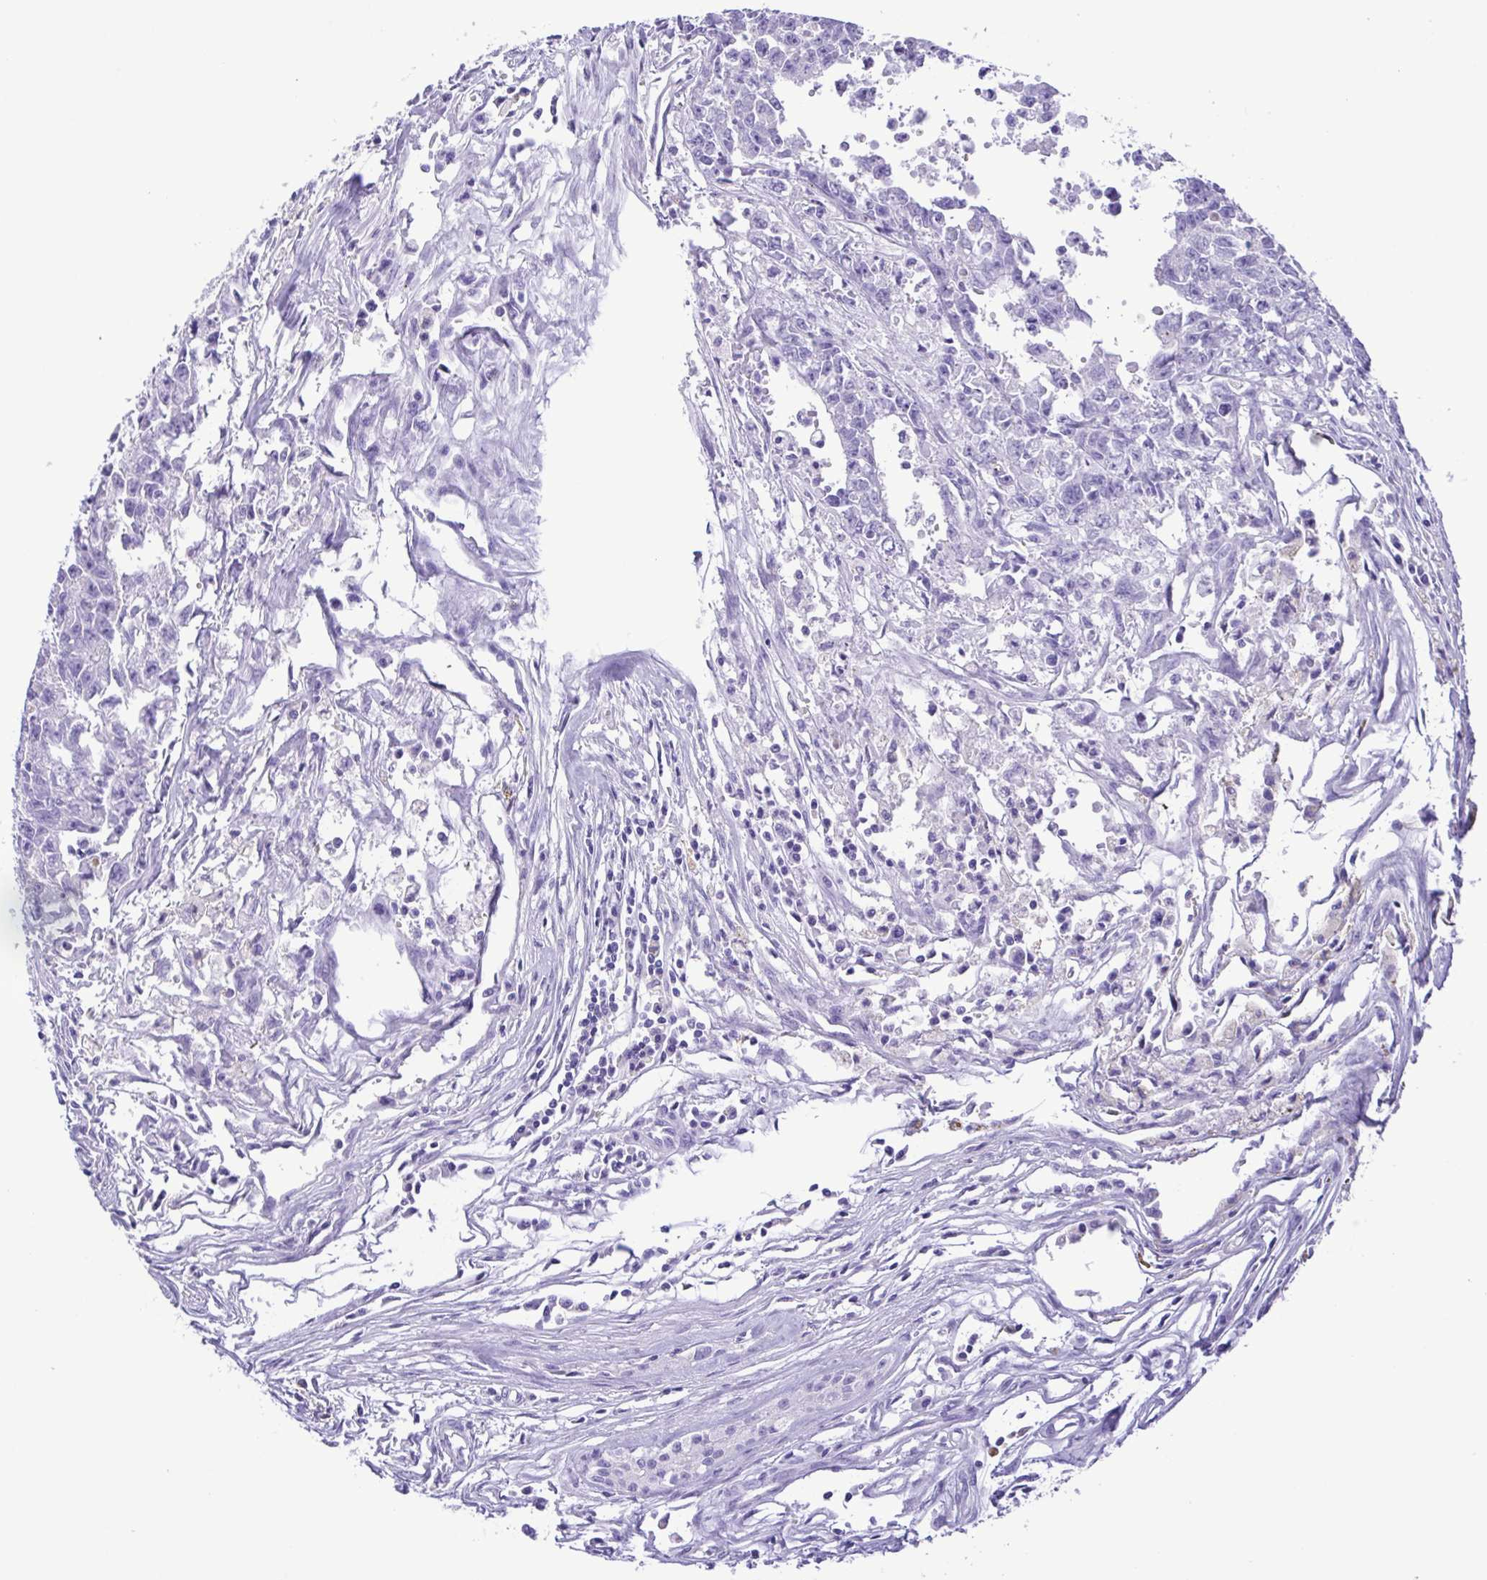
{"staining": {"intensity": "negative", "quantity": "none", "location": "none"}, "tissue": "testis cancer", "cell_type": "Tumor cells", "image_type": "cancer", "snomed": [{"axis": "morphology", "description": "Carcinoma, Embryonal, NOS"}, {"axis": "morphology", "description": "Teratoma, malignant, NOS"}, {"axis": "topography", "description": "Testis"}], "caption": "Testis cancer stained for a protein using immunohistochemistry (IHC) demonstrates no positivity tumor cells.", "gene": "OVGP1", "patient": {"sex": "male", "age": 24}}